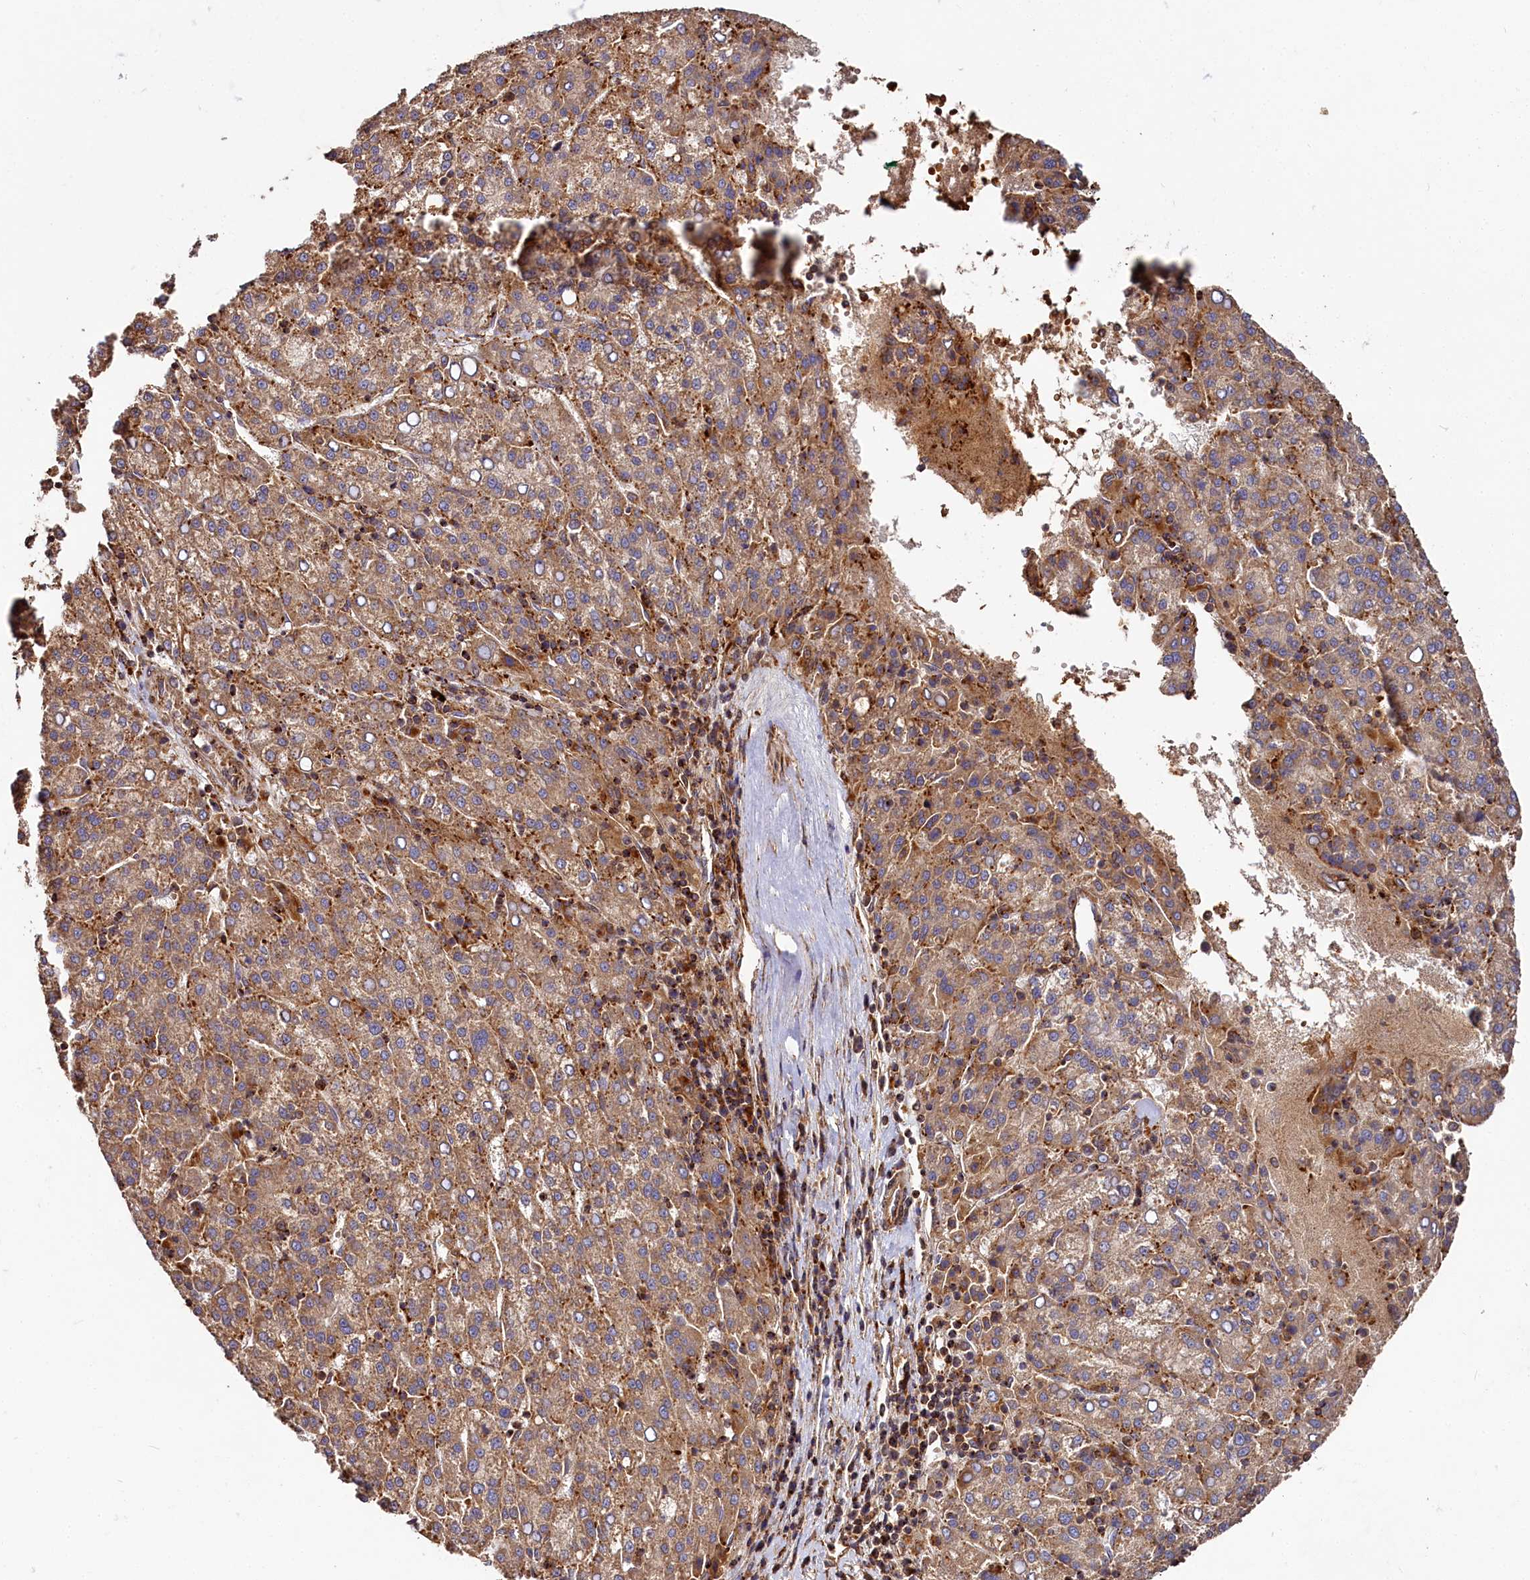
{"staining": {"intensity": "moderate", "quantity": ">75%", "location": "cytoplasmic/membranous"}, "tissue": "liver cancer", "cell_type": "Tumor cells", "image_type": "cancer", "snomed": [{"axis": "morphology", "description": "Carcinoma, Hepatocellular, NOS"}, {"axis": "topography", "description": "Liver"}], "caption": "IHC of human liver cancer demonstrates medium levels of moderate cytoplasmic/membranous expression in approximately >75% of tumor cells.", "gene": "WDR73", "patient": {"sex": "female", "age": 58}}